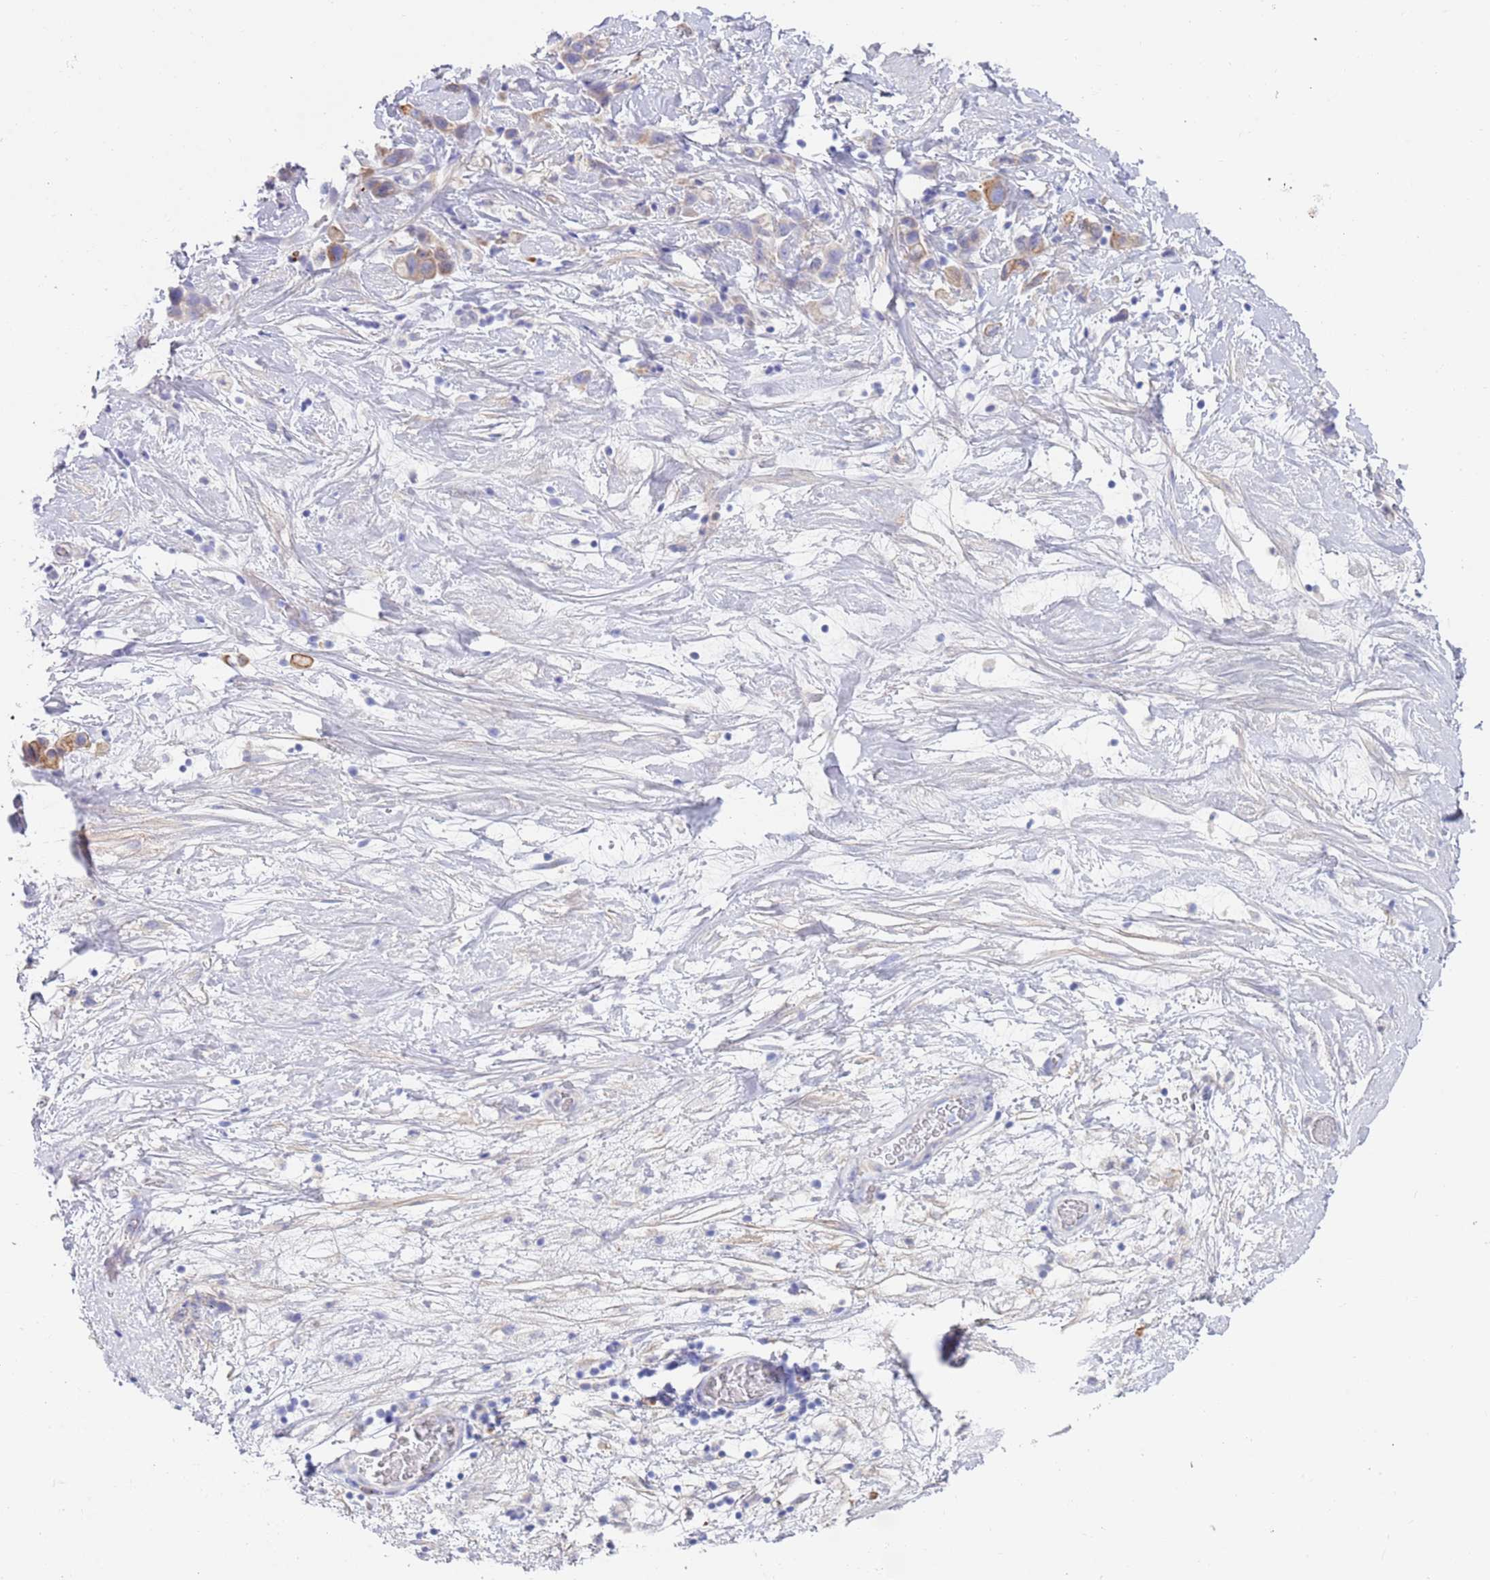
{"staining": {"intensity": "moderate", "quantity": ">75%", "location": "cytoplasmic/membranous"}, "tissue": "stomach cancer", "cell_type": "Tumor cells", "image_type": "cancer", "snomed": [{"axis": "morphology", "description": "Adenocarcinoma, NOS"}, {"axis": "topography", "description": "Stomach"}], "caption": "High-power microscopy captured an IHC photomicrograph of stomach adenocarcinoma, revealing moderate cytoplasmic/membranous positivity in approximately >75% of tumor cells. (DAB (3,3'-diaminobenzidine) = brown stain, brightfield microscopy at high magnification).", "gene": "CCDC149", "patient": {"sex": "female", "age": 65}}